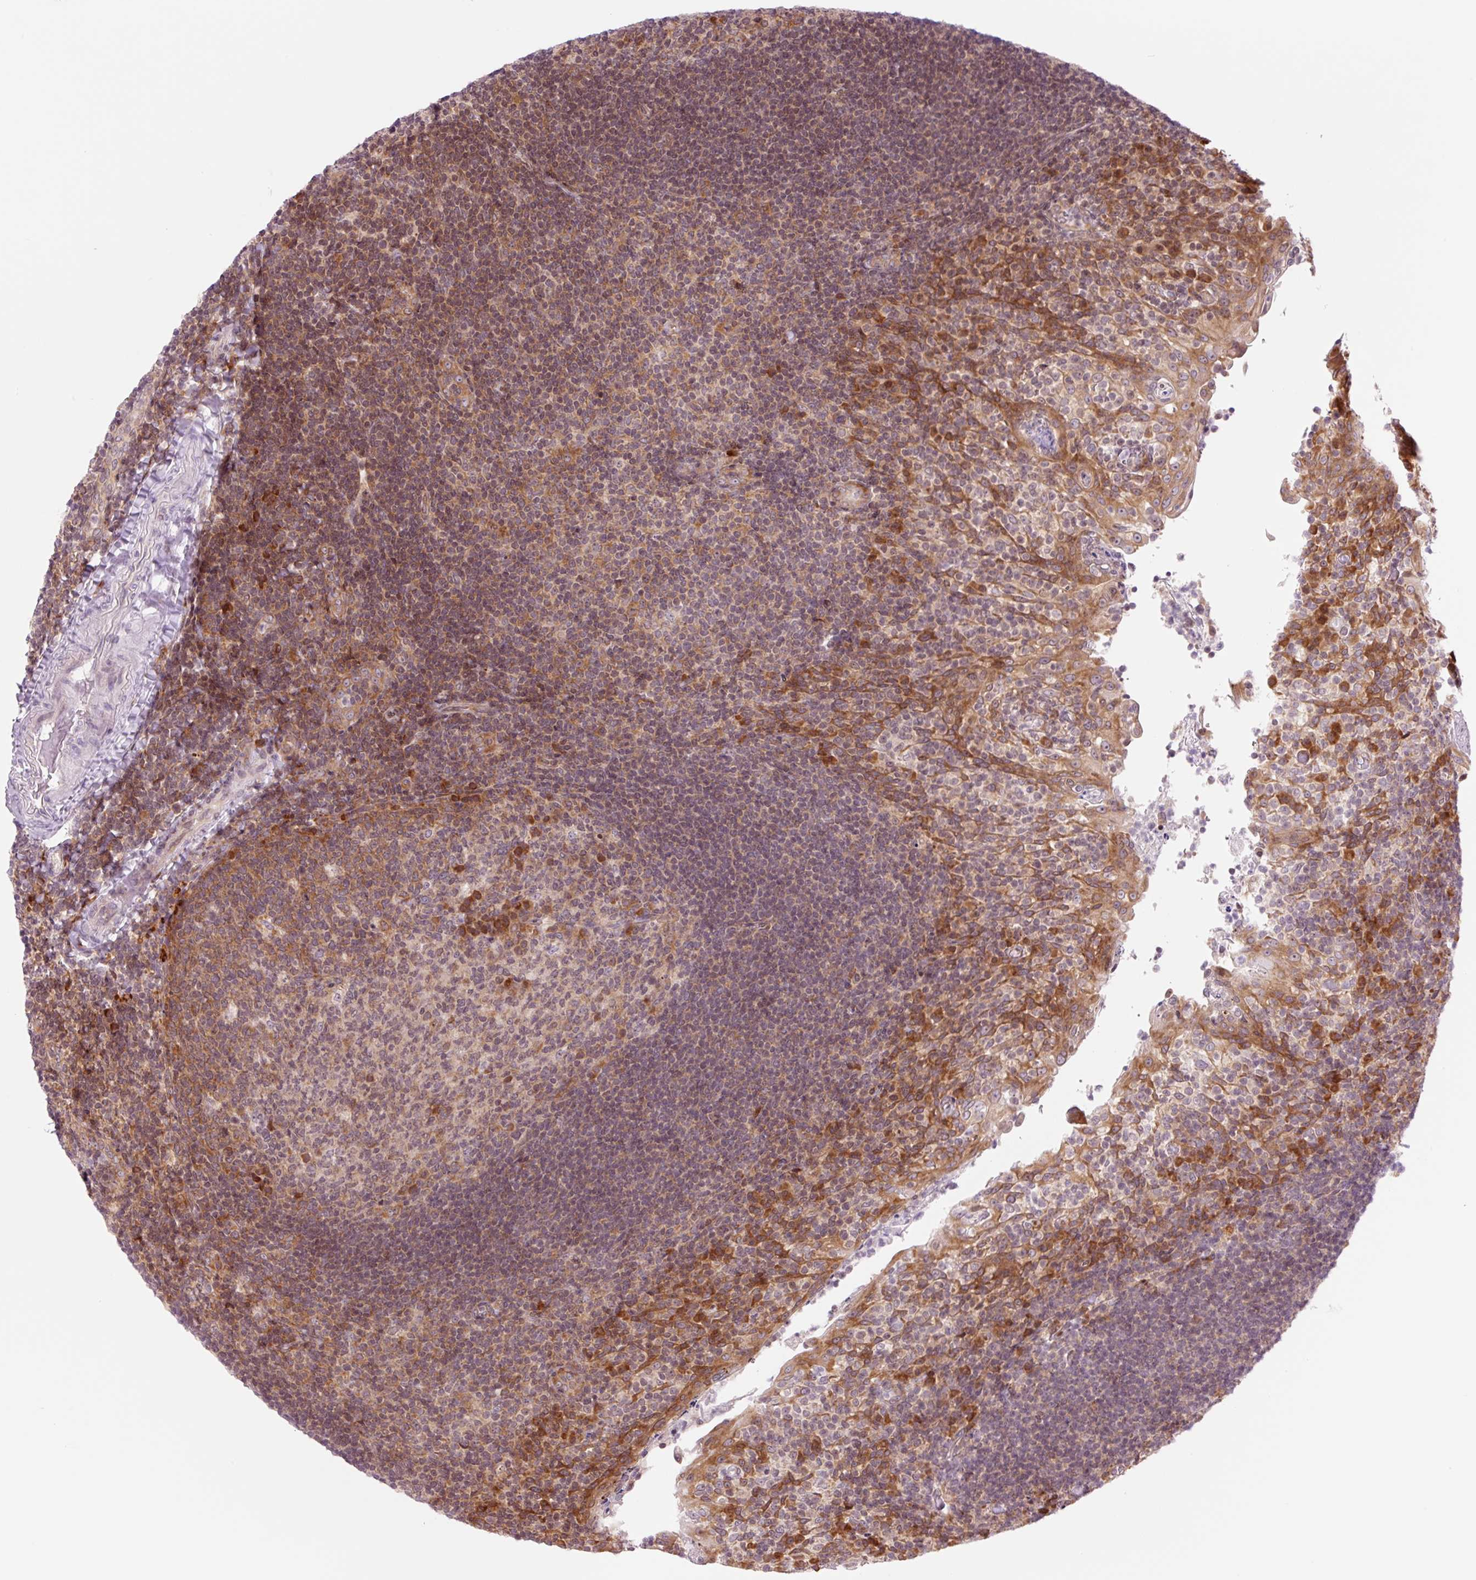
{"staining": {"intensity": "moderate", "quantity": "25%-75%", "location": "cytoplasmic/membranous"}, "tissue": "tonsil", "cell_type": "Germinal center cells", "image_type": "normal", "snomed": [{"axis": "morphology", "description": "Normal tissue, NOS"}, {"axis": "topography", "description": "Tonsil"}], "caption": "Tonsil stained with a brown dye exhibits moderate cytoplasmic/membranous positive positivity in approximately 25%-75% of germinal center cells.", "gene": "RPL41", "patient": {"sex": "female", "age": 10}}